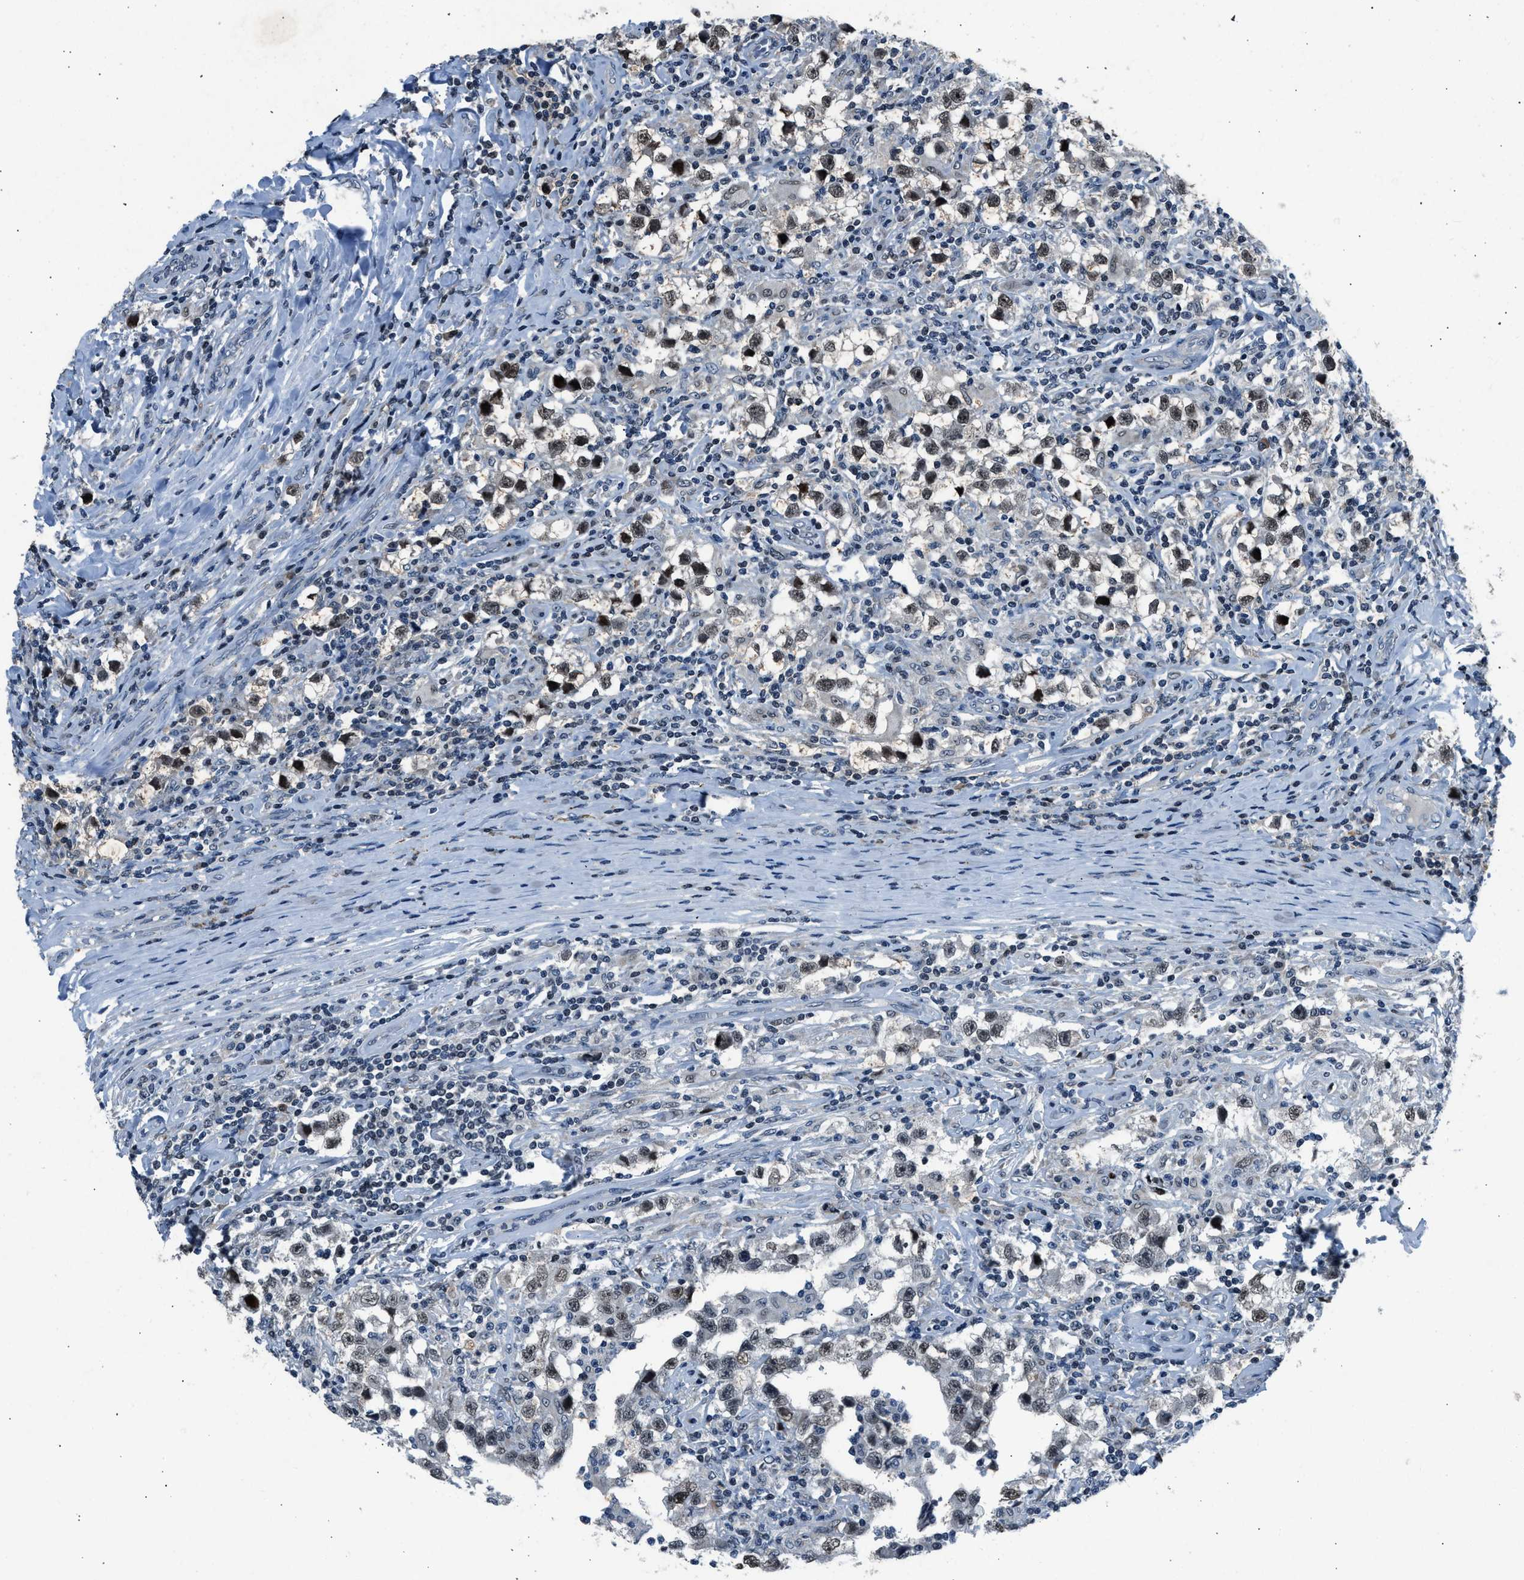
{"staining": {"intensity": "weak", "quantity": "<25%", "location": "nuclear"}, "tissue": "testis cancer", "cell_type": "Tumor cells", "image_type": "cancer", "snomed": [{"axis": "morphology", "description": "Carcinoma, Embryonal, NOS"}, {"axis": "topography", "description": "Testis"}], "caption": "This is an immunohistochemistry (IHC) photomicrograph of testis cancer. There is no positivity in tumor cells.", "gene": "ADCY1", "patient": {"sex": "male", "age": 21}}